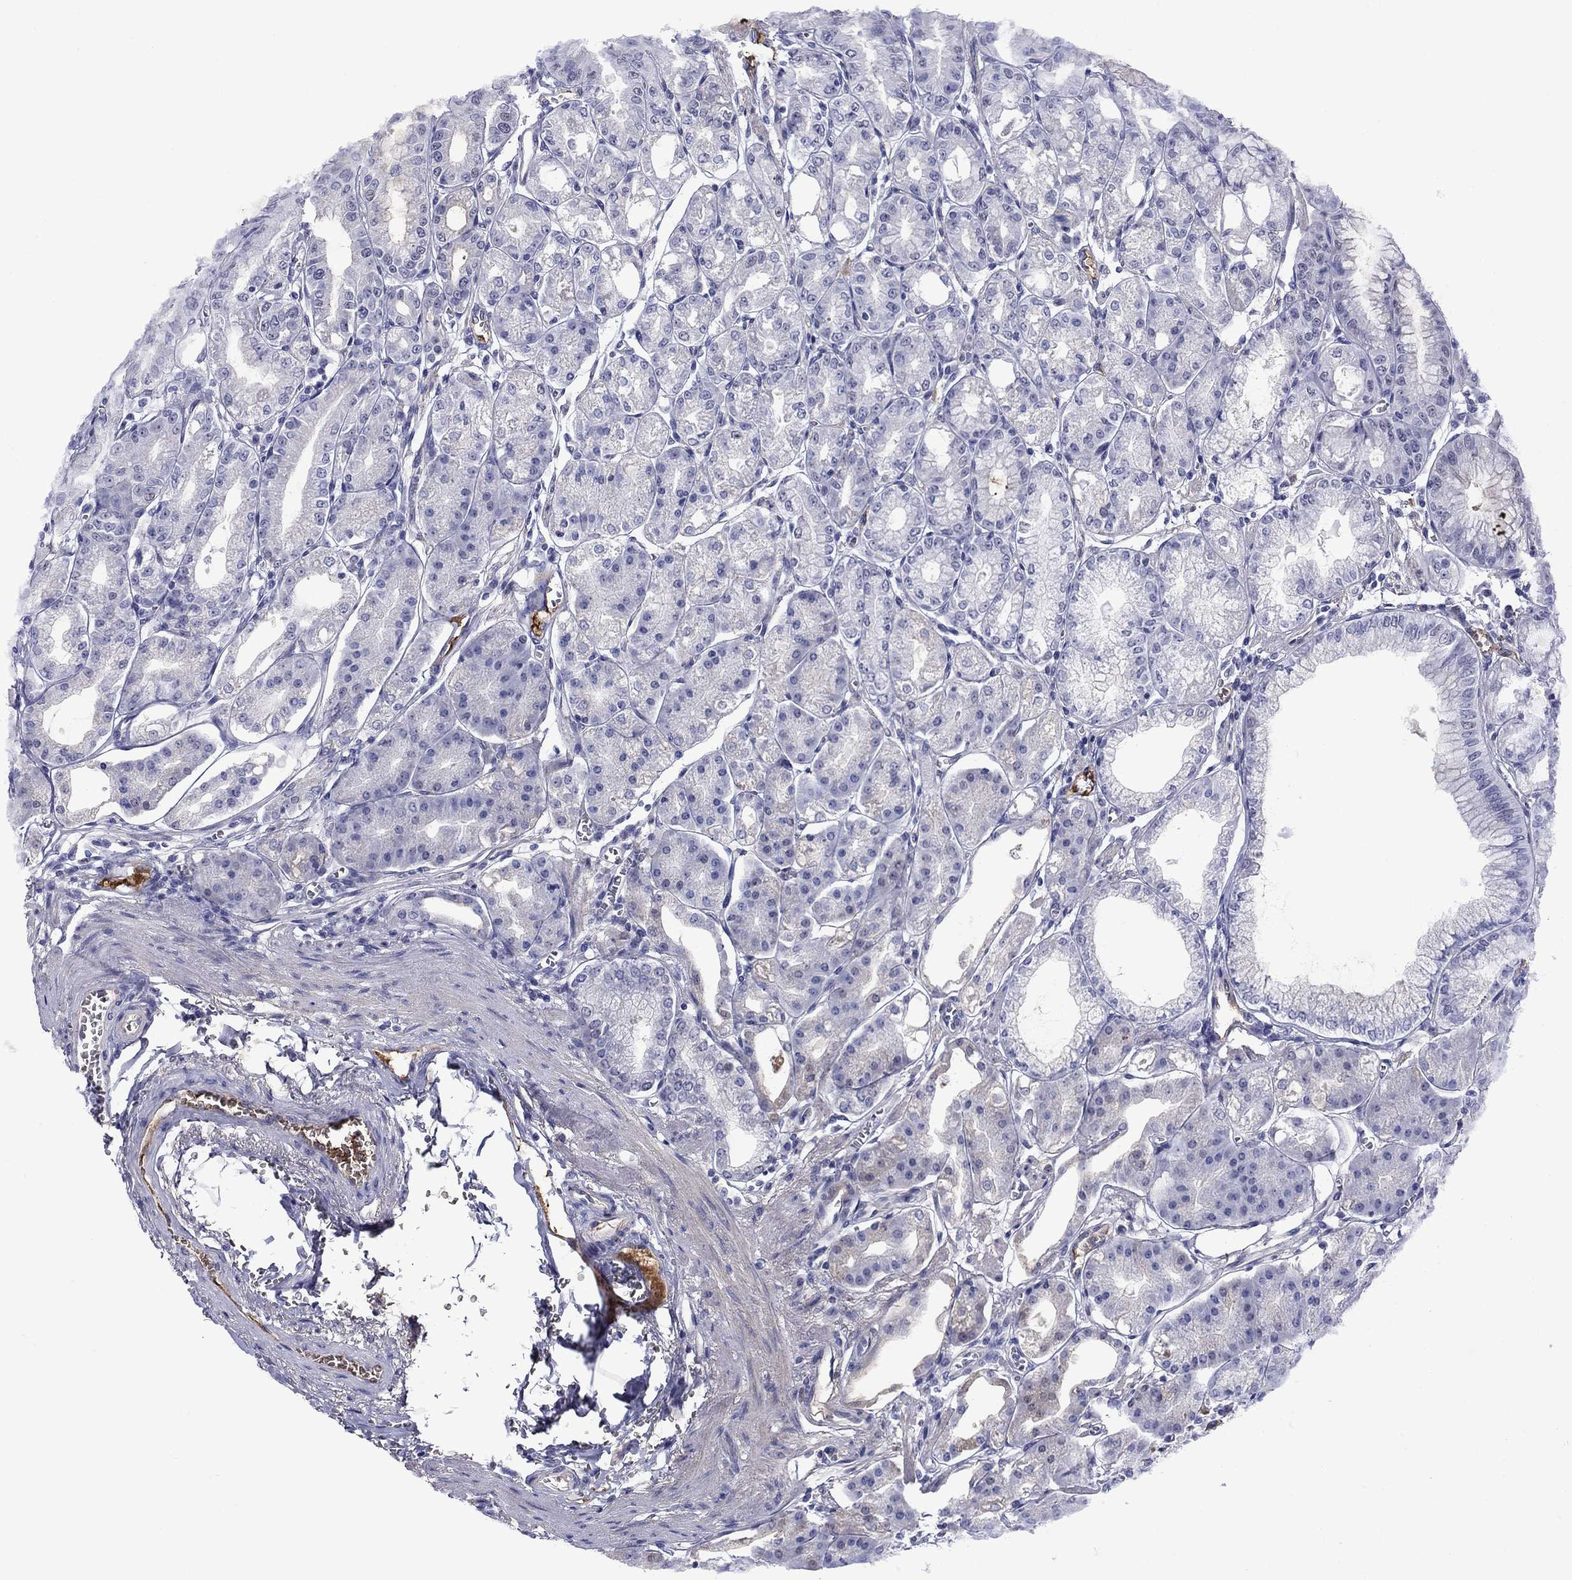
{"staining": {"intensity": "negative", "quantity": "none", "location": "none"}, "tissue": "stomach", "cell_type": "Glandular cells", "image_type": "normal", "snomed": [{"axis": "morphology", "description": "Normal tissue, NOS"}, {"axis": "topography", "description": "Stomach, lower"}], "caption": "The micrograph exhibits no significant positivity in glandular cells of stomach.", "gene": "APOA2", "patient": {"sex": "male", "age": 71}}